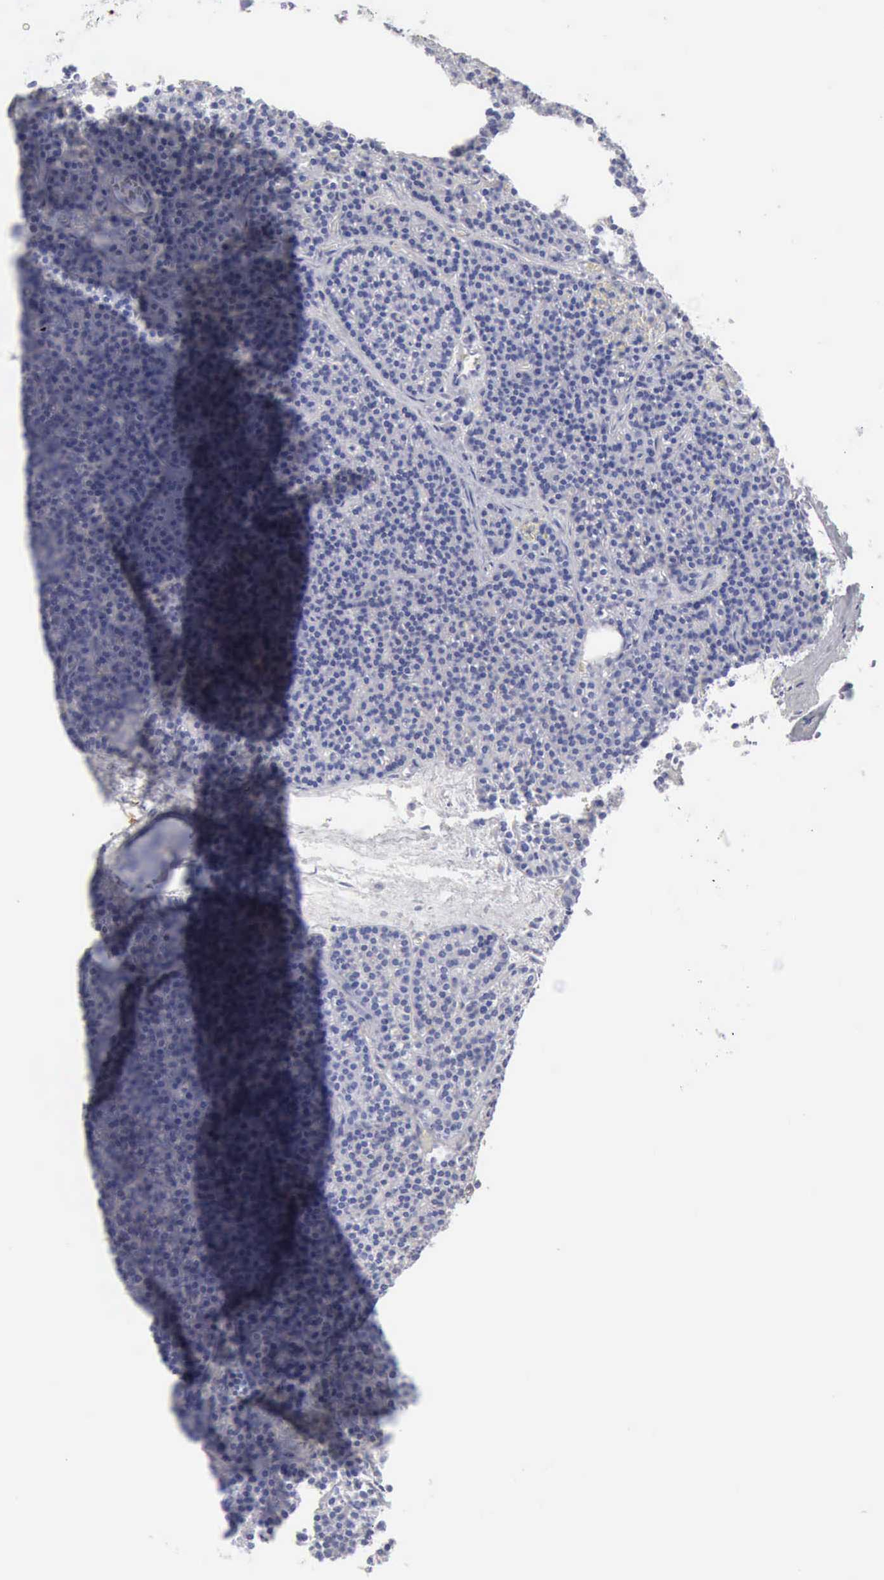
{"staining": {"intensity": "negative", "quantity": "none", "location": "none"}, "tissue": "parathyroid gland", "cell_type": "Glandular cells", "image_type": "normal", "snomed": [{"axis": "morphology", "description": "Normal tissue, NOS"}, {"axis": "topography", "description": "Parathyroid gland"}], "caption": "This is an IHC photomicrograph of unremarkable human parathyroid gland. There is no expression in glandular cells.", "gene": "KRT5", "patient": {"sex": "male", "age": 57}}